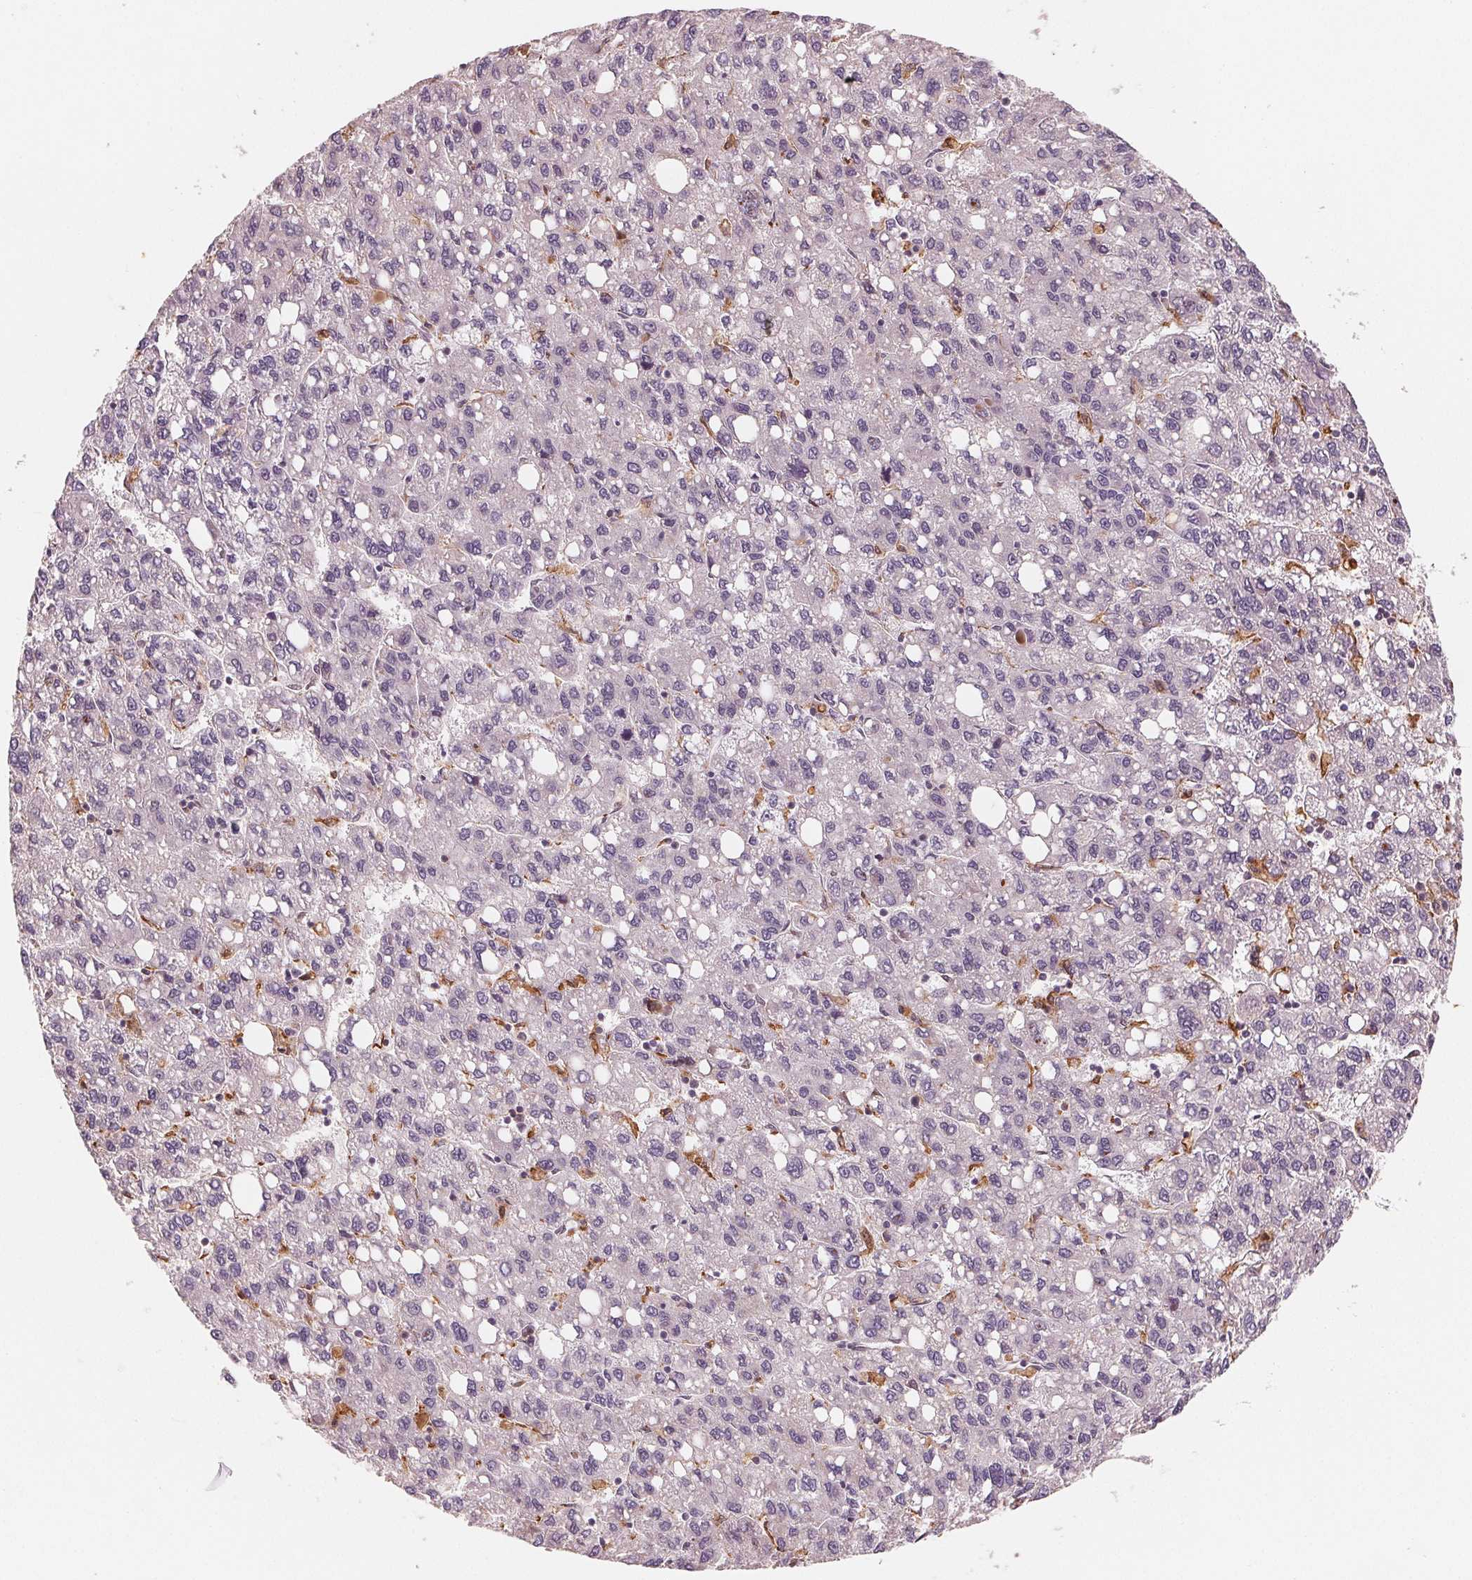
{"staining": {"intensity": "negative", "quantity": "none", "location": "none"}, "tissue": "liver cancer", "cell_type": "Tumor cells", "image_type": "cancer", "snomed": [{"axis": "morphology", "description": "Carcinoma, Hepatocellular, NOS"}, {"axis": "topography", "description": "Liver"}], "caption": "DAB (3,3'-diaminobenzidine) immunohistochemical staining of human liver cancer exhibits no significant staining in tumor cells.", "gene": "IL9R", "patient": {"sex": "female", "age": 82}}